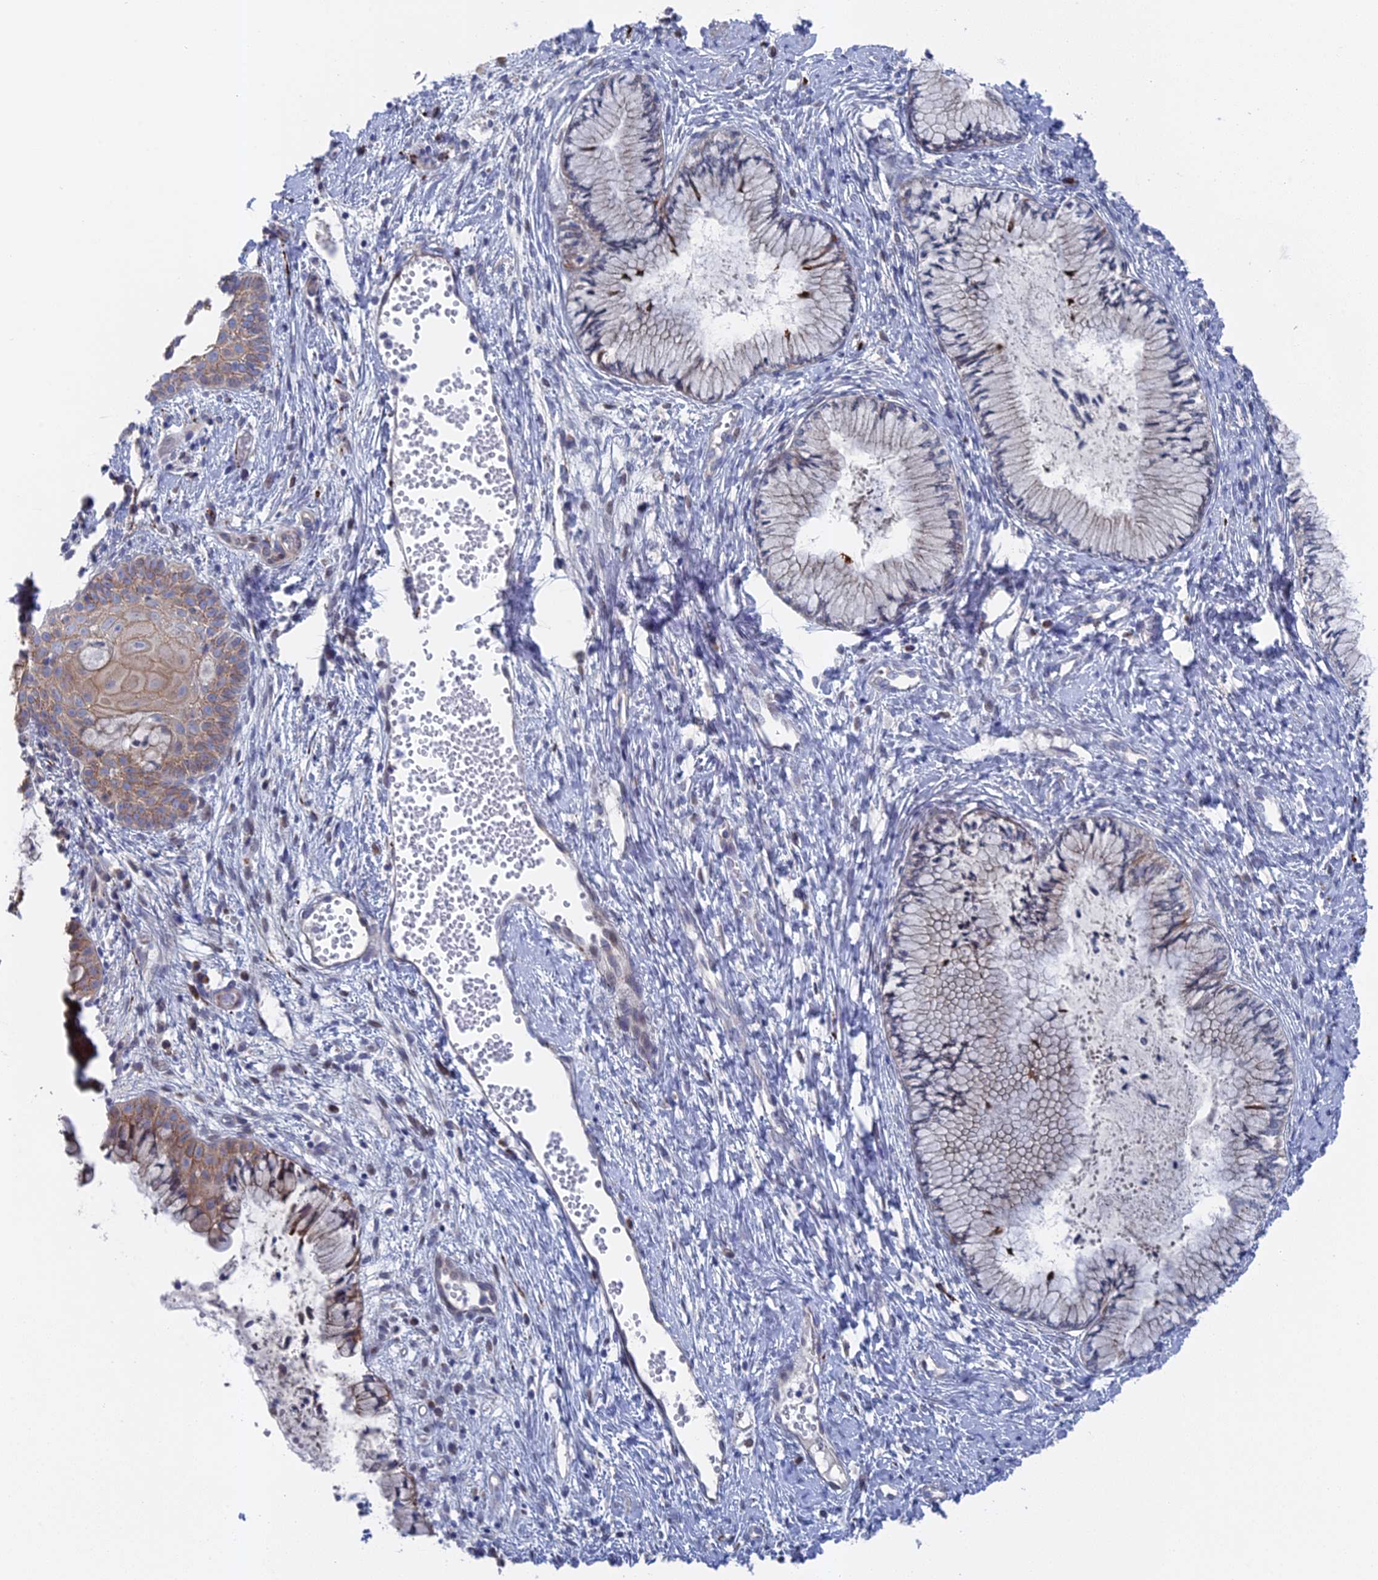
{"staining": {"intensity": "weak", "quantity": "<25%", "location": "cytoplasmic/membranous"}, "tissue": "cervix", "cell_type": "Glandular cells", "image_type": "normal", "snomed": [{"axis": "morphology", "description": "Normal tissue, NOS"}, {"axis": "topography", "description": "Cervix"}], "caption": "A histopathology image of cervix stained for a protein exhibits no brown staining in glandular cells.", "gene": "TMEM161A", "patient": {"sex": "female", "age": 42}}